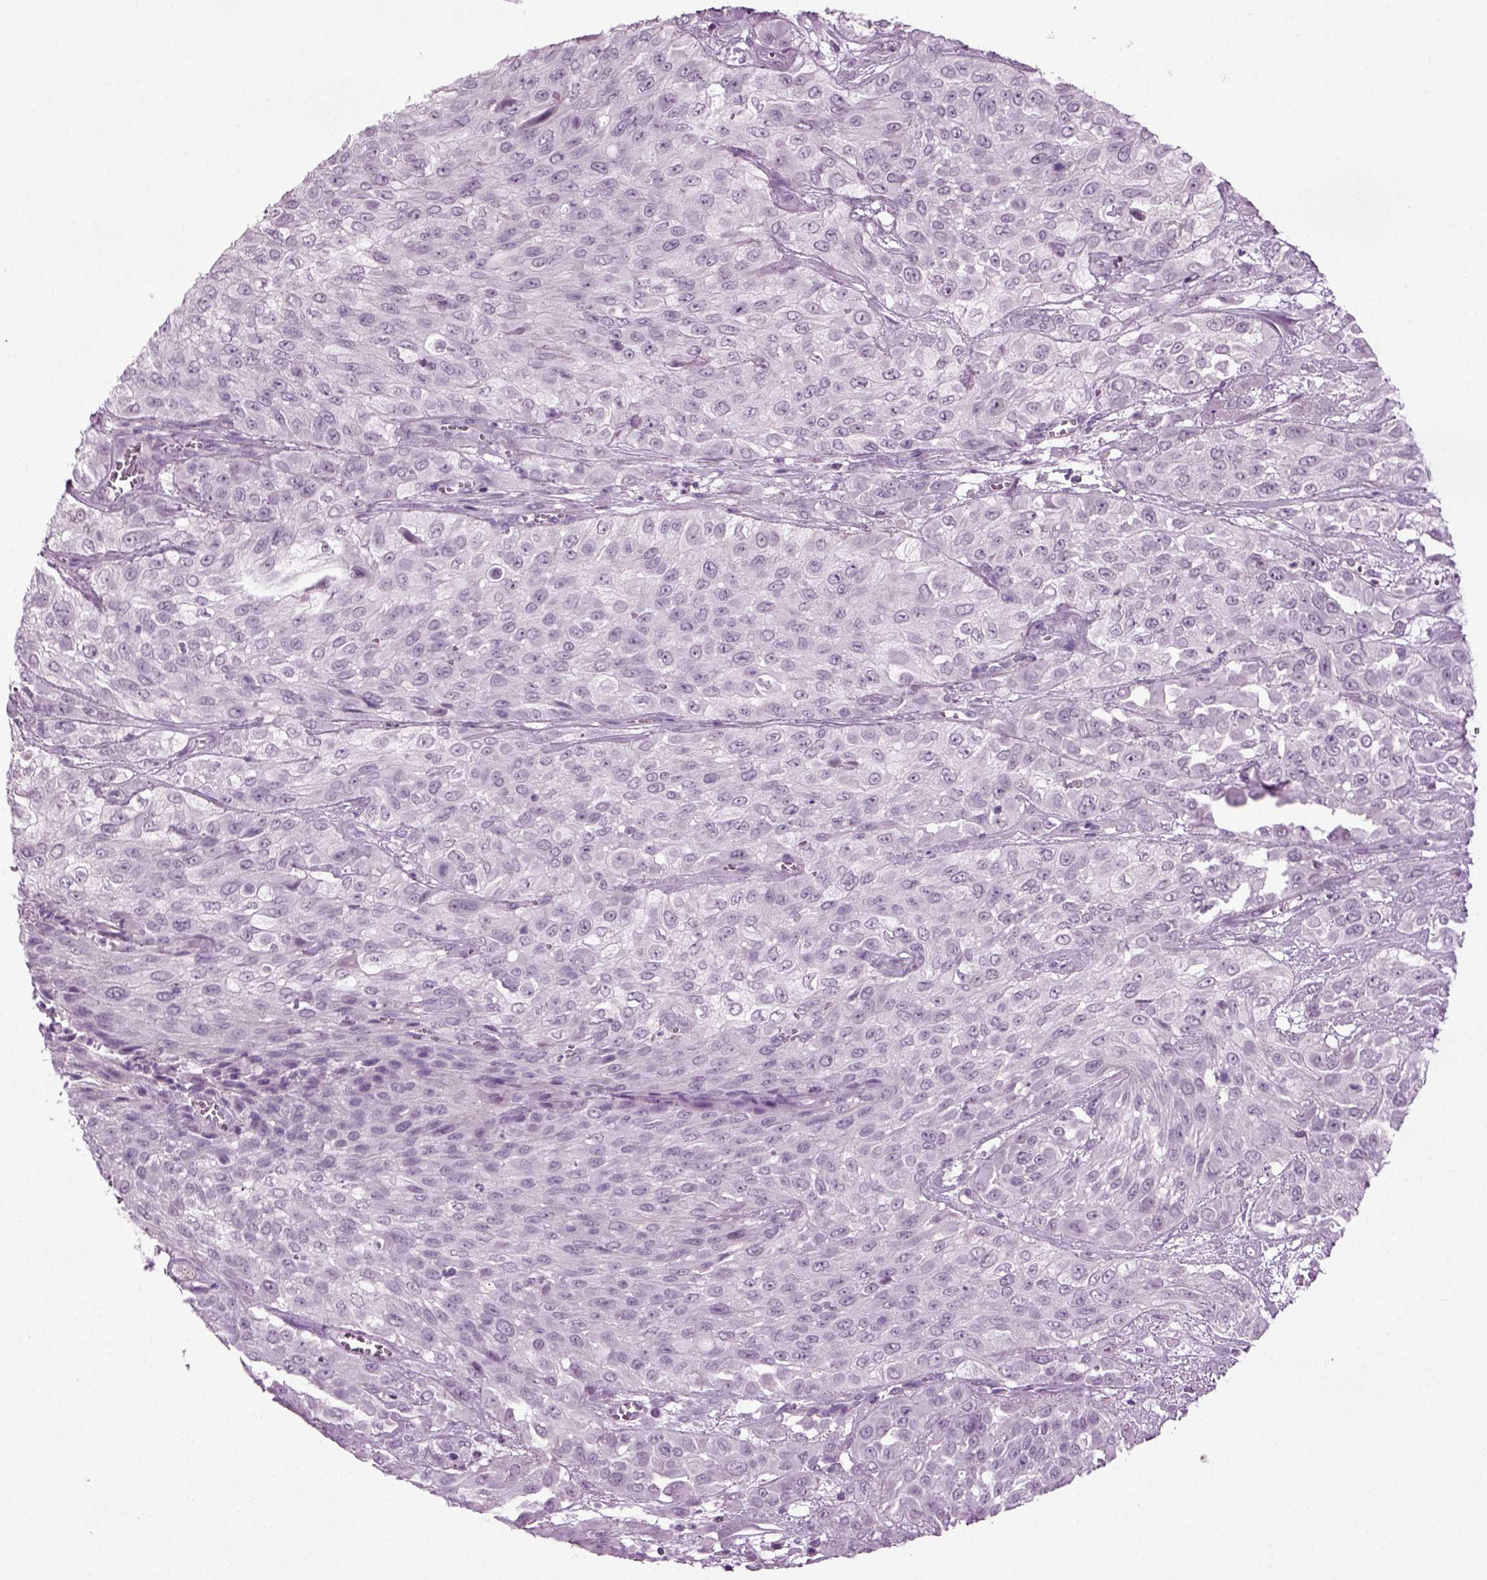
{"staining": {"intensity": "negative", "quantity": "none", "location": "none"}, "tissue": "urothelial cancer", "cell_type": "Tumor cells", "image_type": "cancer", "snomed": [{"axis": "morphology", "description": "Urothelial carcinoma, High grade"}, {"axis": "topography", "description": "Urinary bladder"}], "caption": "Immunohistochemistry (IHC) micrograph of urothelial cancer stained for a protein (brown), which reveals no positivity in tumor cells.", "gene": "ZC2HC1C", "patient": {"sex": "male", "age": 57}}